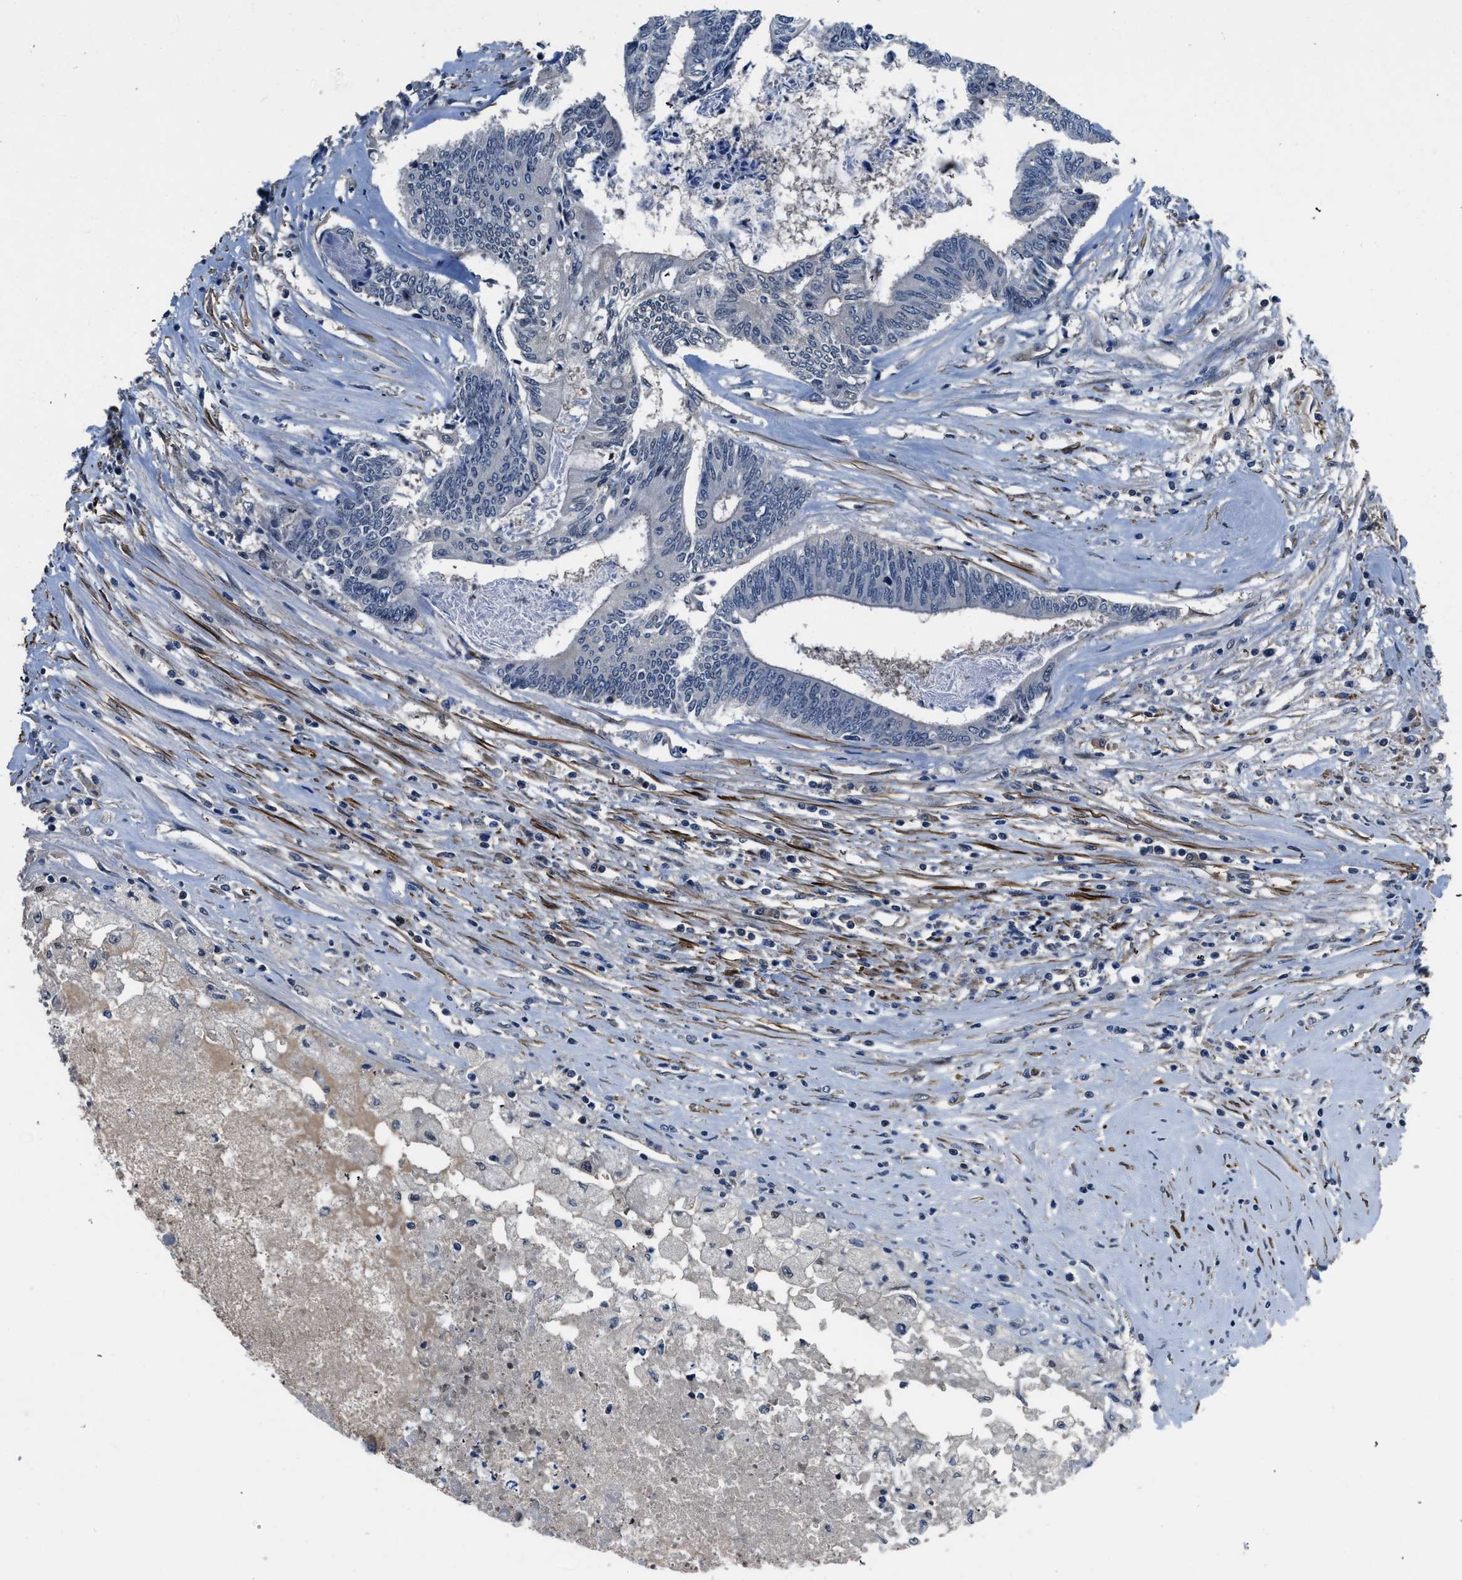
{"staining": {"intensity": "negative", "quantity": "none", "location": "none"}, "tissue": "colorectal cancer", "cell_type": "Tumor cells", "image_type": "cancer", "snomed": [{"axis": "morphology", "description": "Adenocarcinoma, NOS"}, {"axis": "topography", "description": "Rectum"}], "caption": "There is no significant expression in tumor cells of adenocarcinoma (colorectal).", "gene": "LANCL2", "patient": {"sex": "male", "age": 63}}